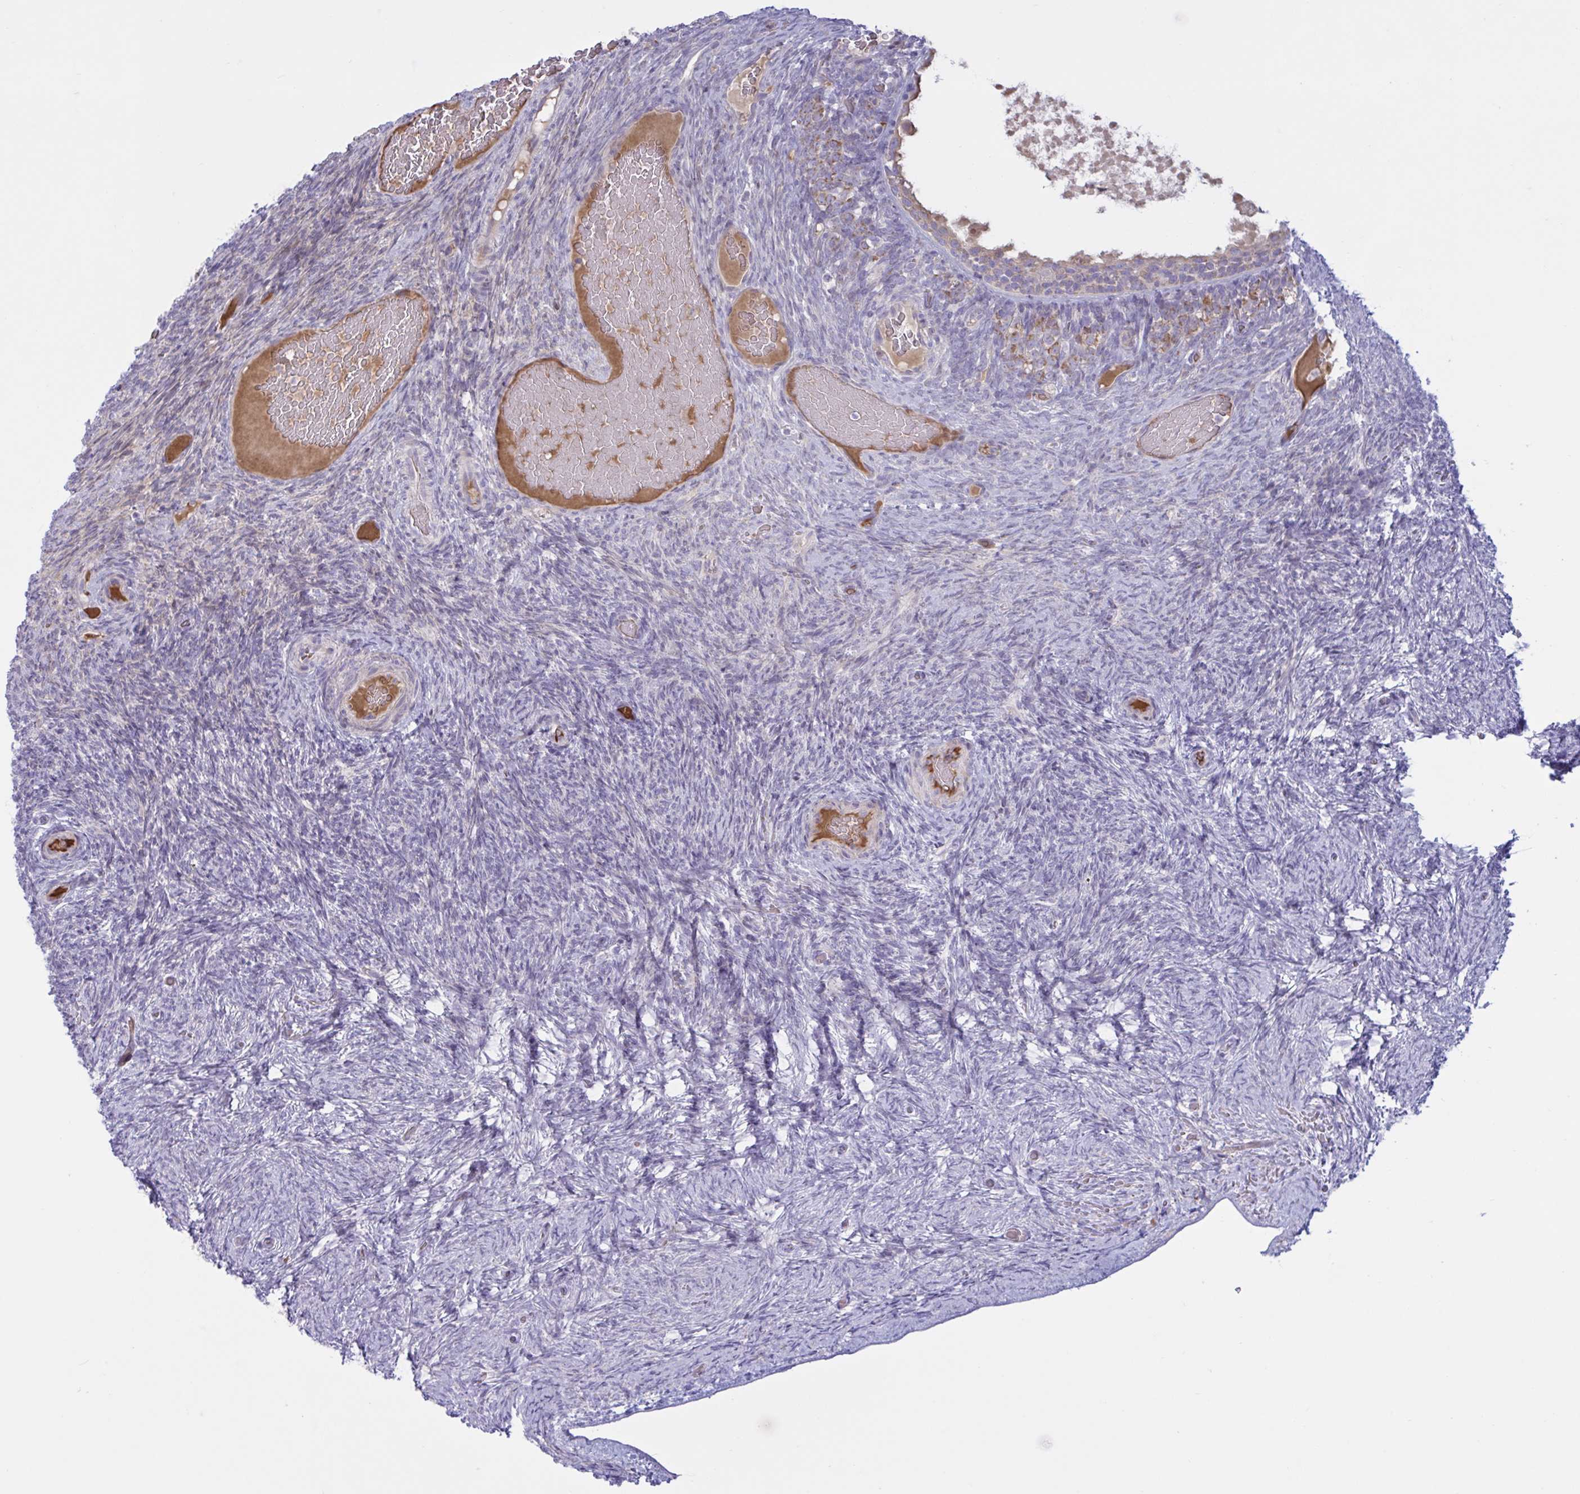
{"staining": {"intensity": "negative", "quantity": "none", "location": "none"}, "tissue": "ovary", "cell_type": "Ovarian stroma cells", "image_type": "normal", "snomed": [{"axis": "morphology", "description": "Normal tissue, NOS"}, {"axis": "topography", "description": "Ovary"}], "caption": "This is an immunohistochemistry (IHC) image of normal human ovary. There is no expression in ovarian stroma cells.", "gene": "VWC2", "patient": {"sex": "female", "age": 34}}